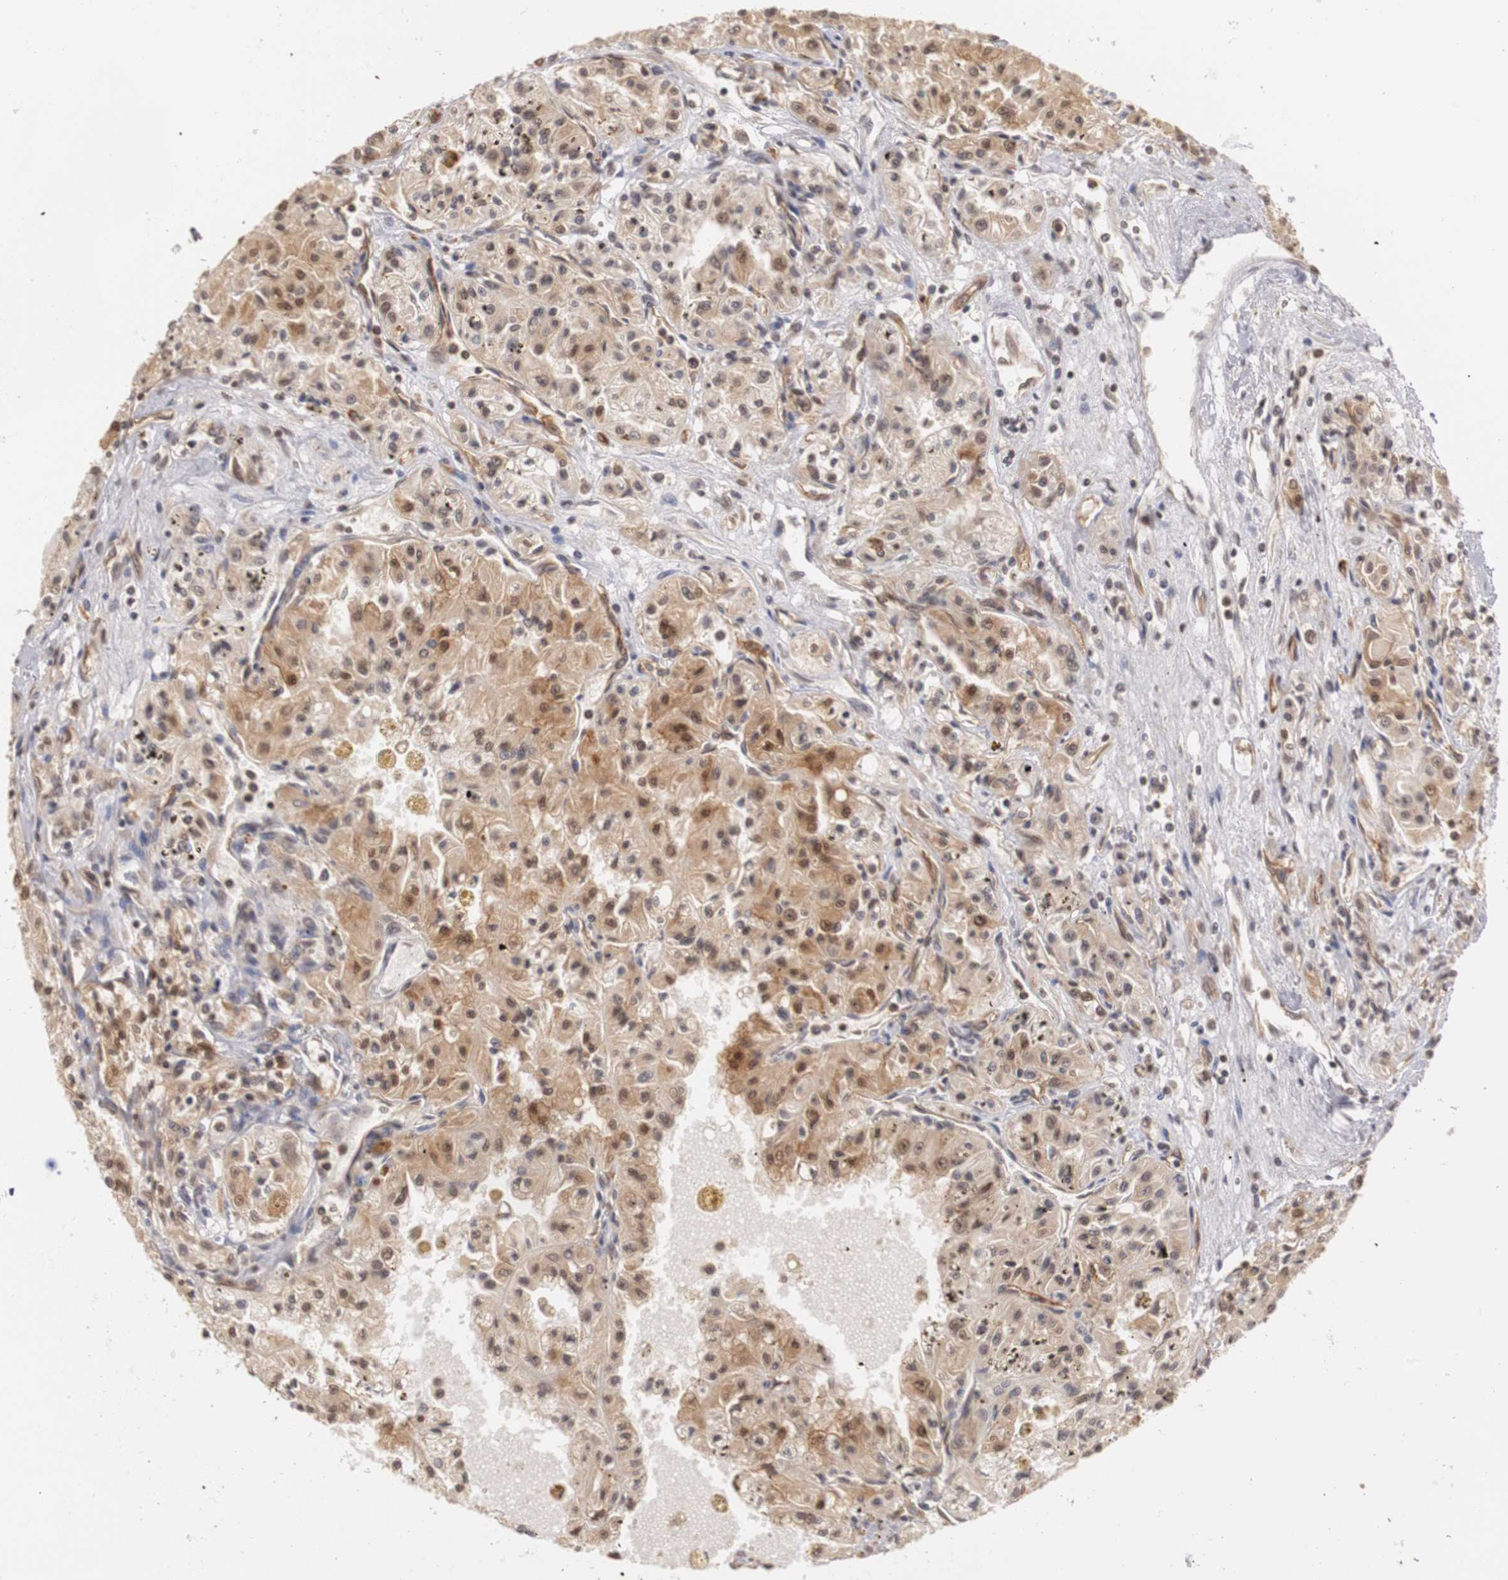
{"staining": {"intensity": "moderate", "quantity": ">75%", "location": "cytoplasmic/membranous,nuclear"}, "tissue": "renal cancer", "cell_type": "Tumor cells", "image_type": "cancer", "snomed": [{"axis": "morphology", "description": "Adenocarcinoma, NOS"}, {"axis": "topography", "description": "Kidney"}], "caption": "Adenocarcinoma (renal) tissue demonstrates moderate cytoplasmic/membranous and nuclear positivity in approximately >75% of tumor cells, visualized by immunohistochemistry.", "gene": "PLEKHA1", "patient": {"sex": "male", "age": 78}}